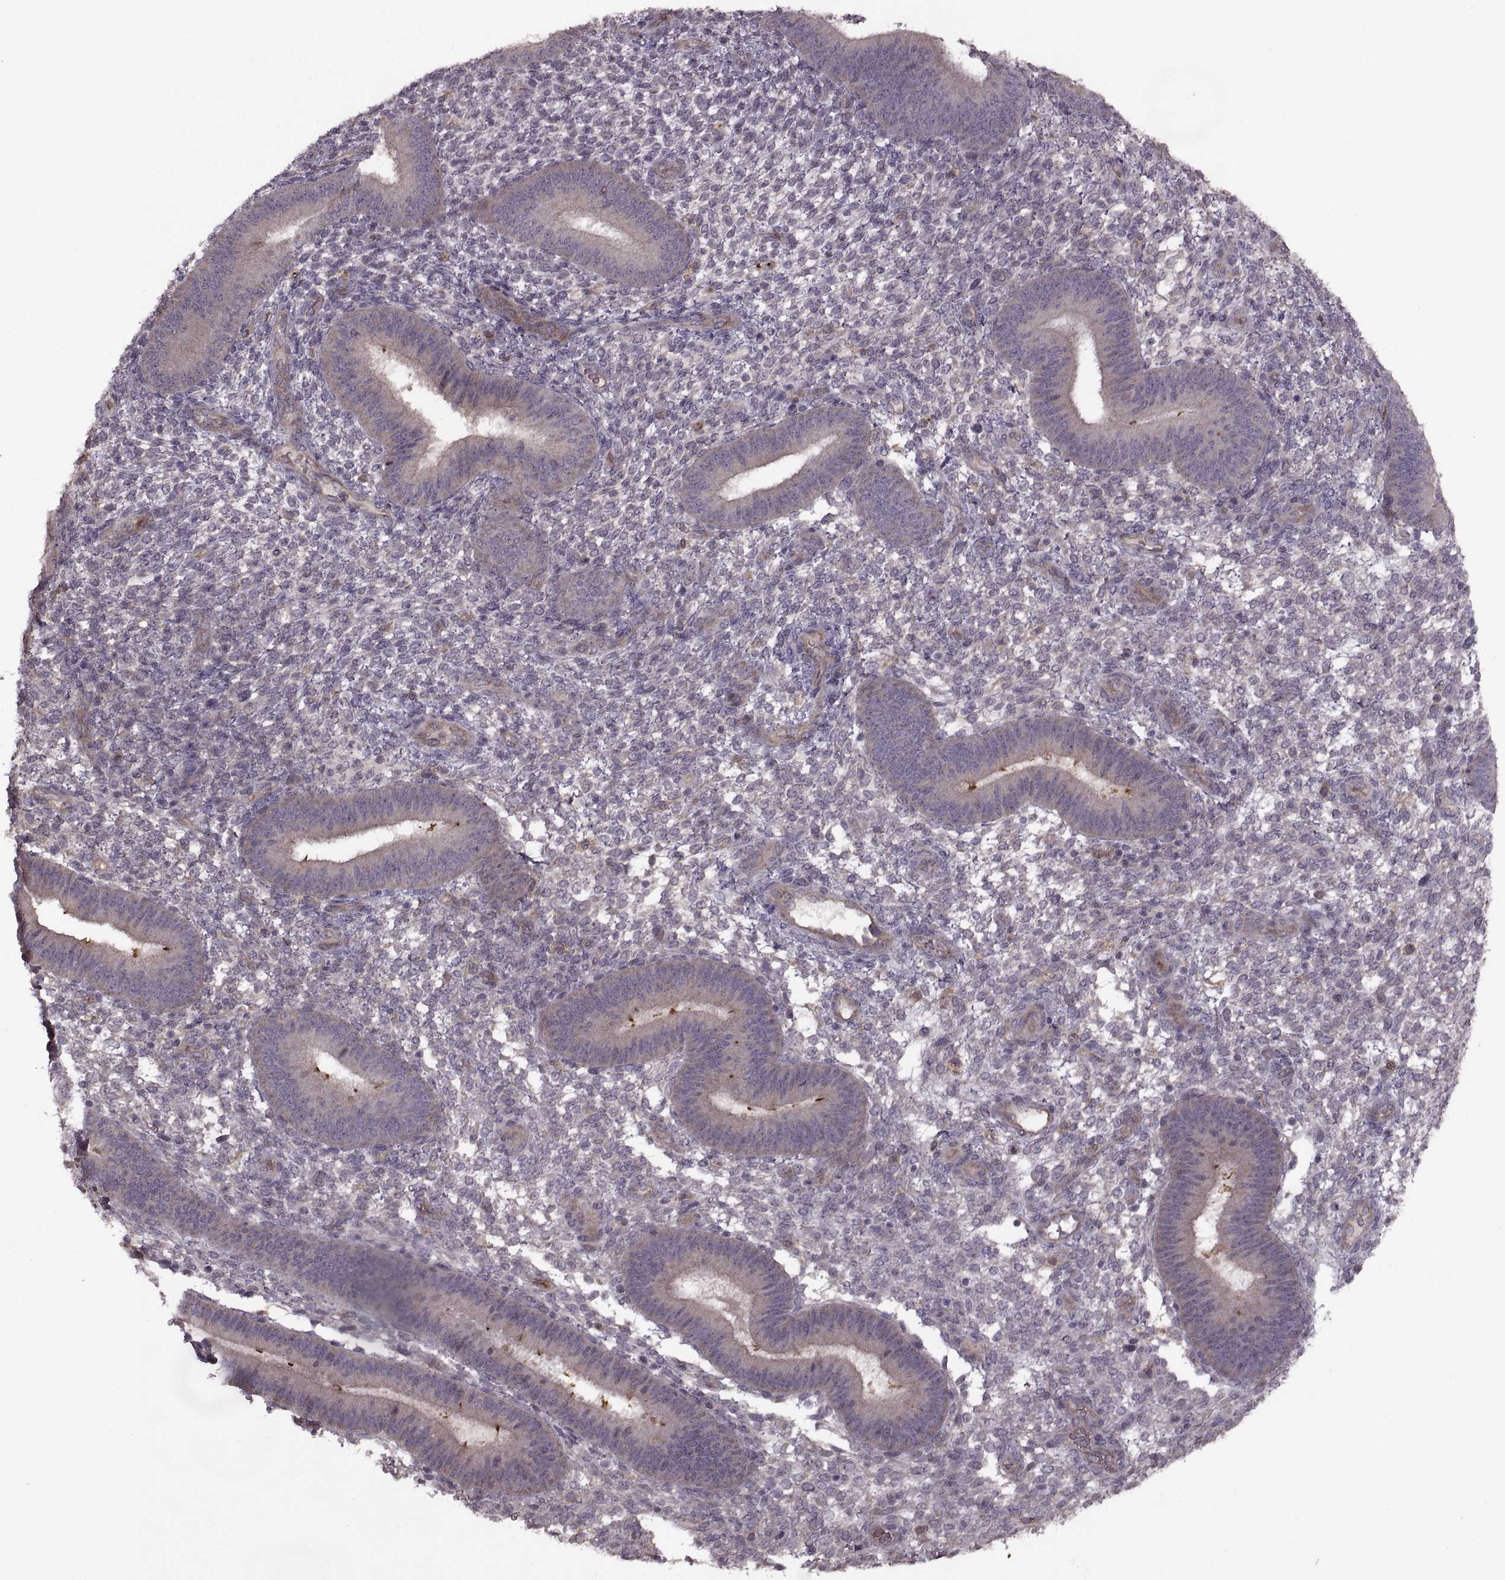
{"staining": {"intensity": "negative", "quantity": "none", "location": "none"}, "tissue": "endometrium", "cell_type": "Cells in endometrial stroma", "image_type": "normal", "snomed": [{"axis": "morphology", "description": "Normal tissue, NOS"}, {"axis": "topography", "description": "Endometrium"}], "caption": "Photomicrograph shows no significant protein staining in cells in endometrial stroma of normal endometrium.", "gene": "PIERCE1", "patient": {"sex": "female", "age": 39}}